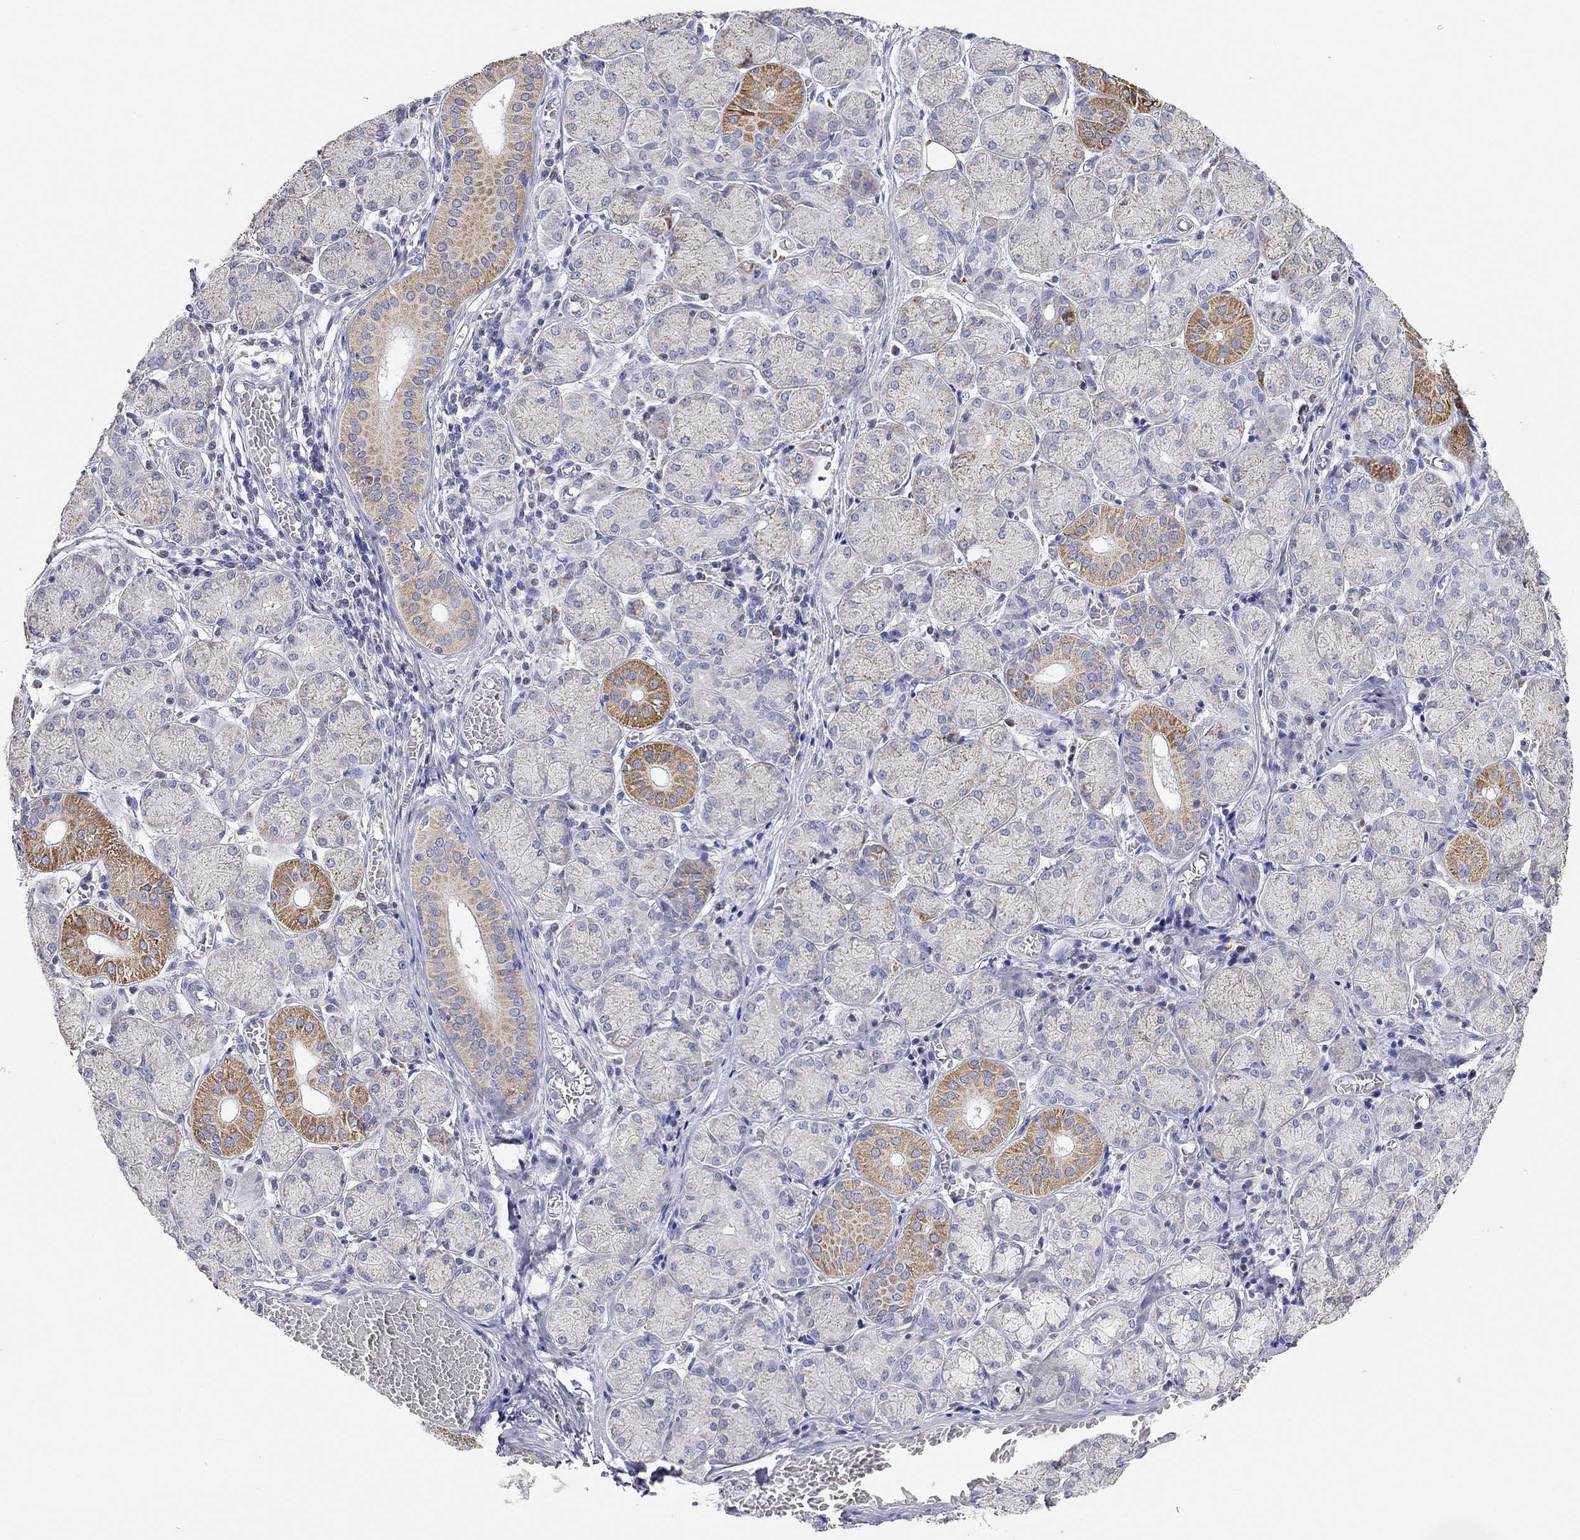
{"staining": {"intensity": "moderate", "quantity": "<25%", "location": "cytoplasmic/membranous"}, "tissue": "salivary gland", "cell_type": "Glandular cells", "image_type": "normal", "snomed": [{"axis": "morphology", "description": "Normal tissue, NOS"}, {"axis": "topography", "description": "Salivary gland"}, {"axis": "topography", "description": "Peripheral nerve tissue"}], "caption": "Protein staining of benign salivary gland exhibits moderate cytoplasmic/membranous expression in about <25% of glandular cells.", "gene": "RCAN1", "patient": {"sex": "female", "age": 24}}